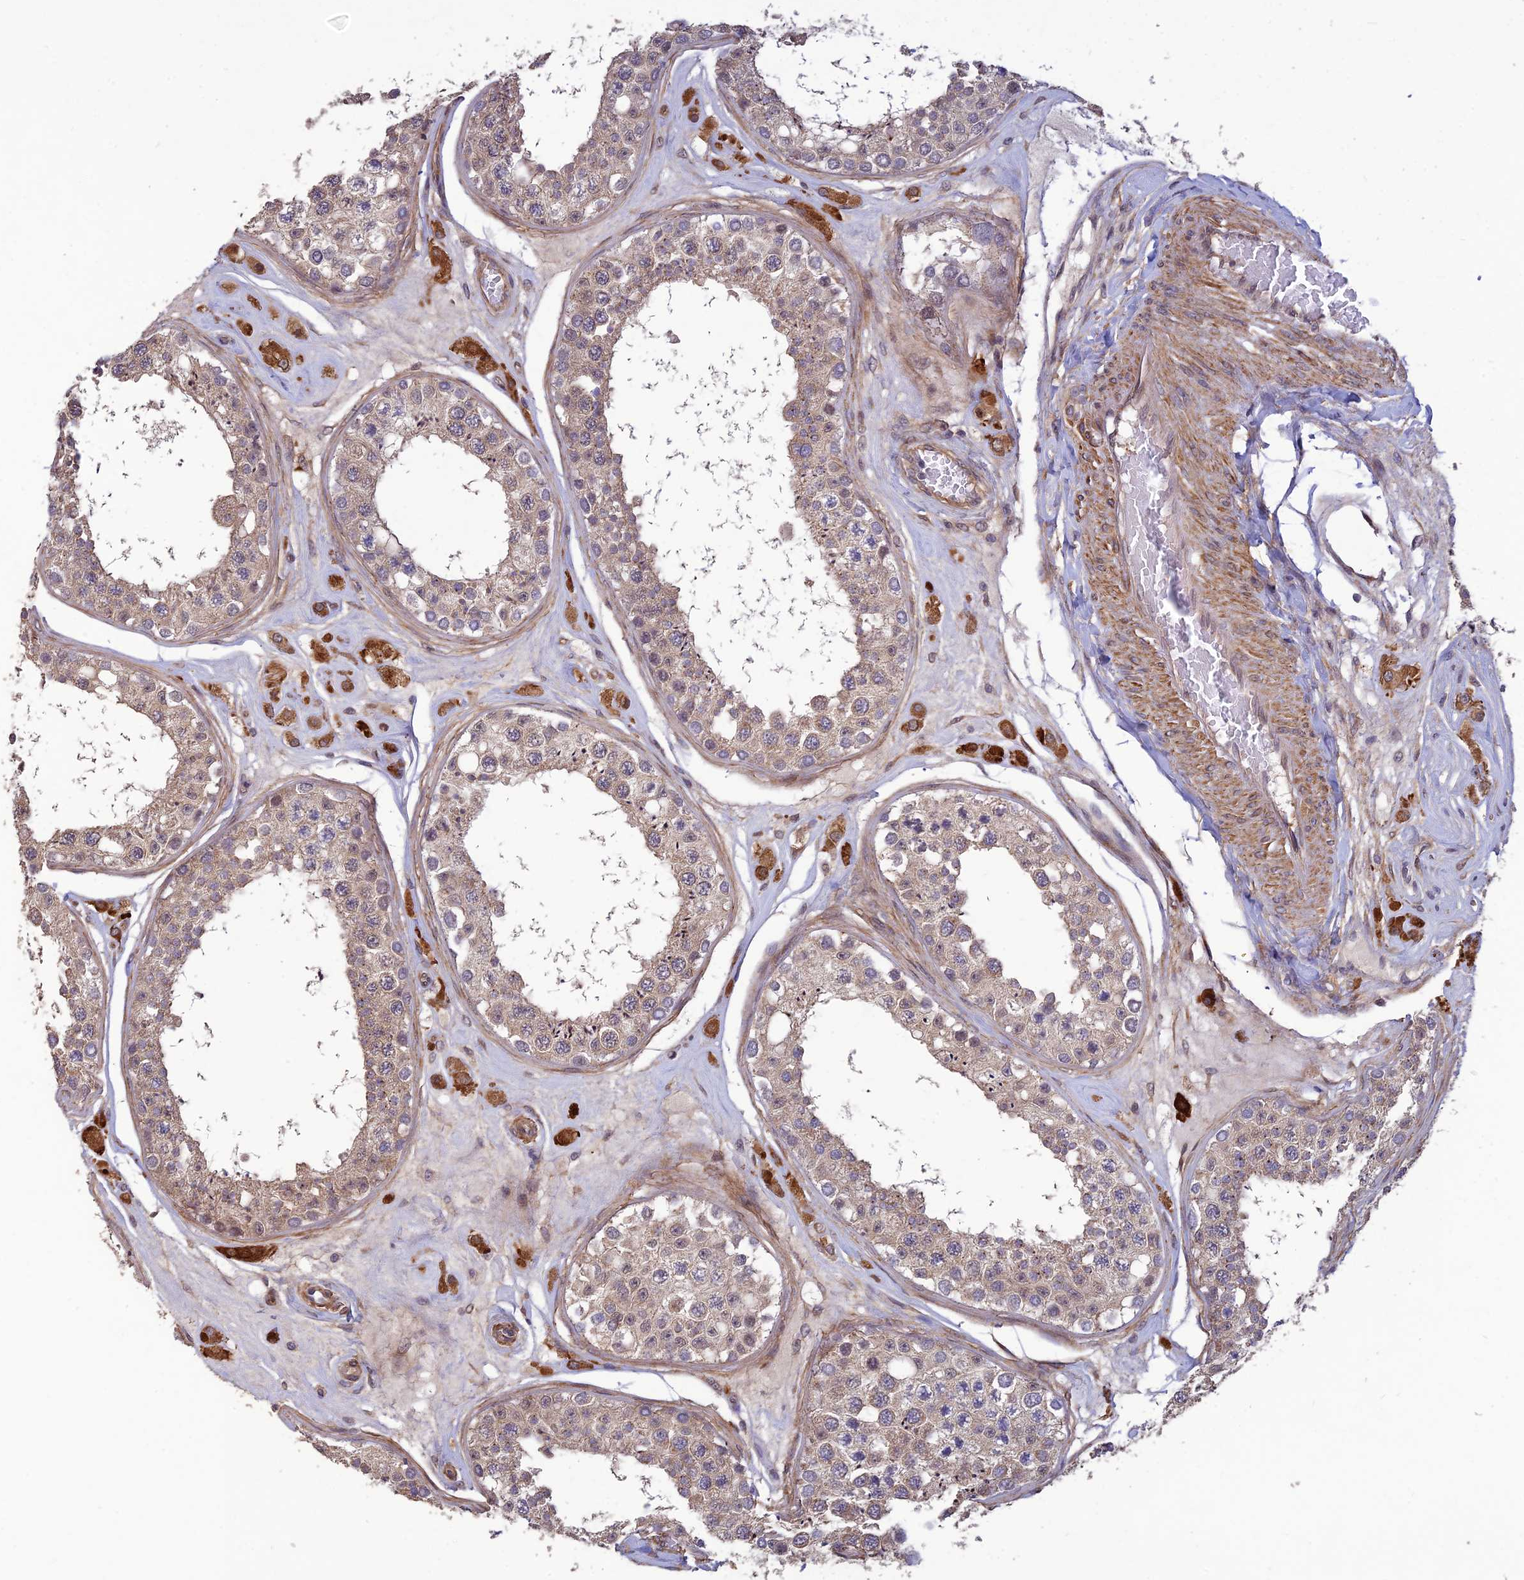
{"staining": {"intensity": "moderate", "quantity": ">75%", "location": "cytoplasmic/membranous"}, "tissue": "testis", "cell_type": "Cells in seminiferous ducts", "image_type": "normal", "snomed": [{"axis": "morphology", "description": "Normal tissue, NOS"}, {"axis": "topography", "description": "Testis"}], "caption": "High-magnification brightfield microscopy of unremarkable testis stained with DAB (3,3'-diaminobenzidine) (brown) and counterstained with hematoxylin (blue). cells in seminiferous ducts exhibit moderate cytoplasmic/membranous positivity is appreciated in approximately>75% of cells. (IHC, brightfield microscopy, high magnification).", "gene": "PAGR1", "patient": {"sex": "male", "age": 25}}